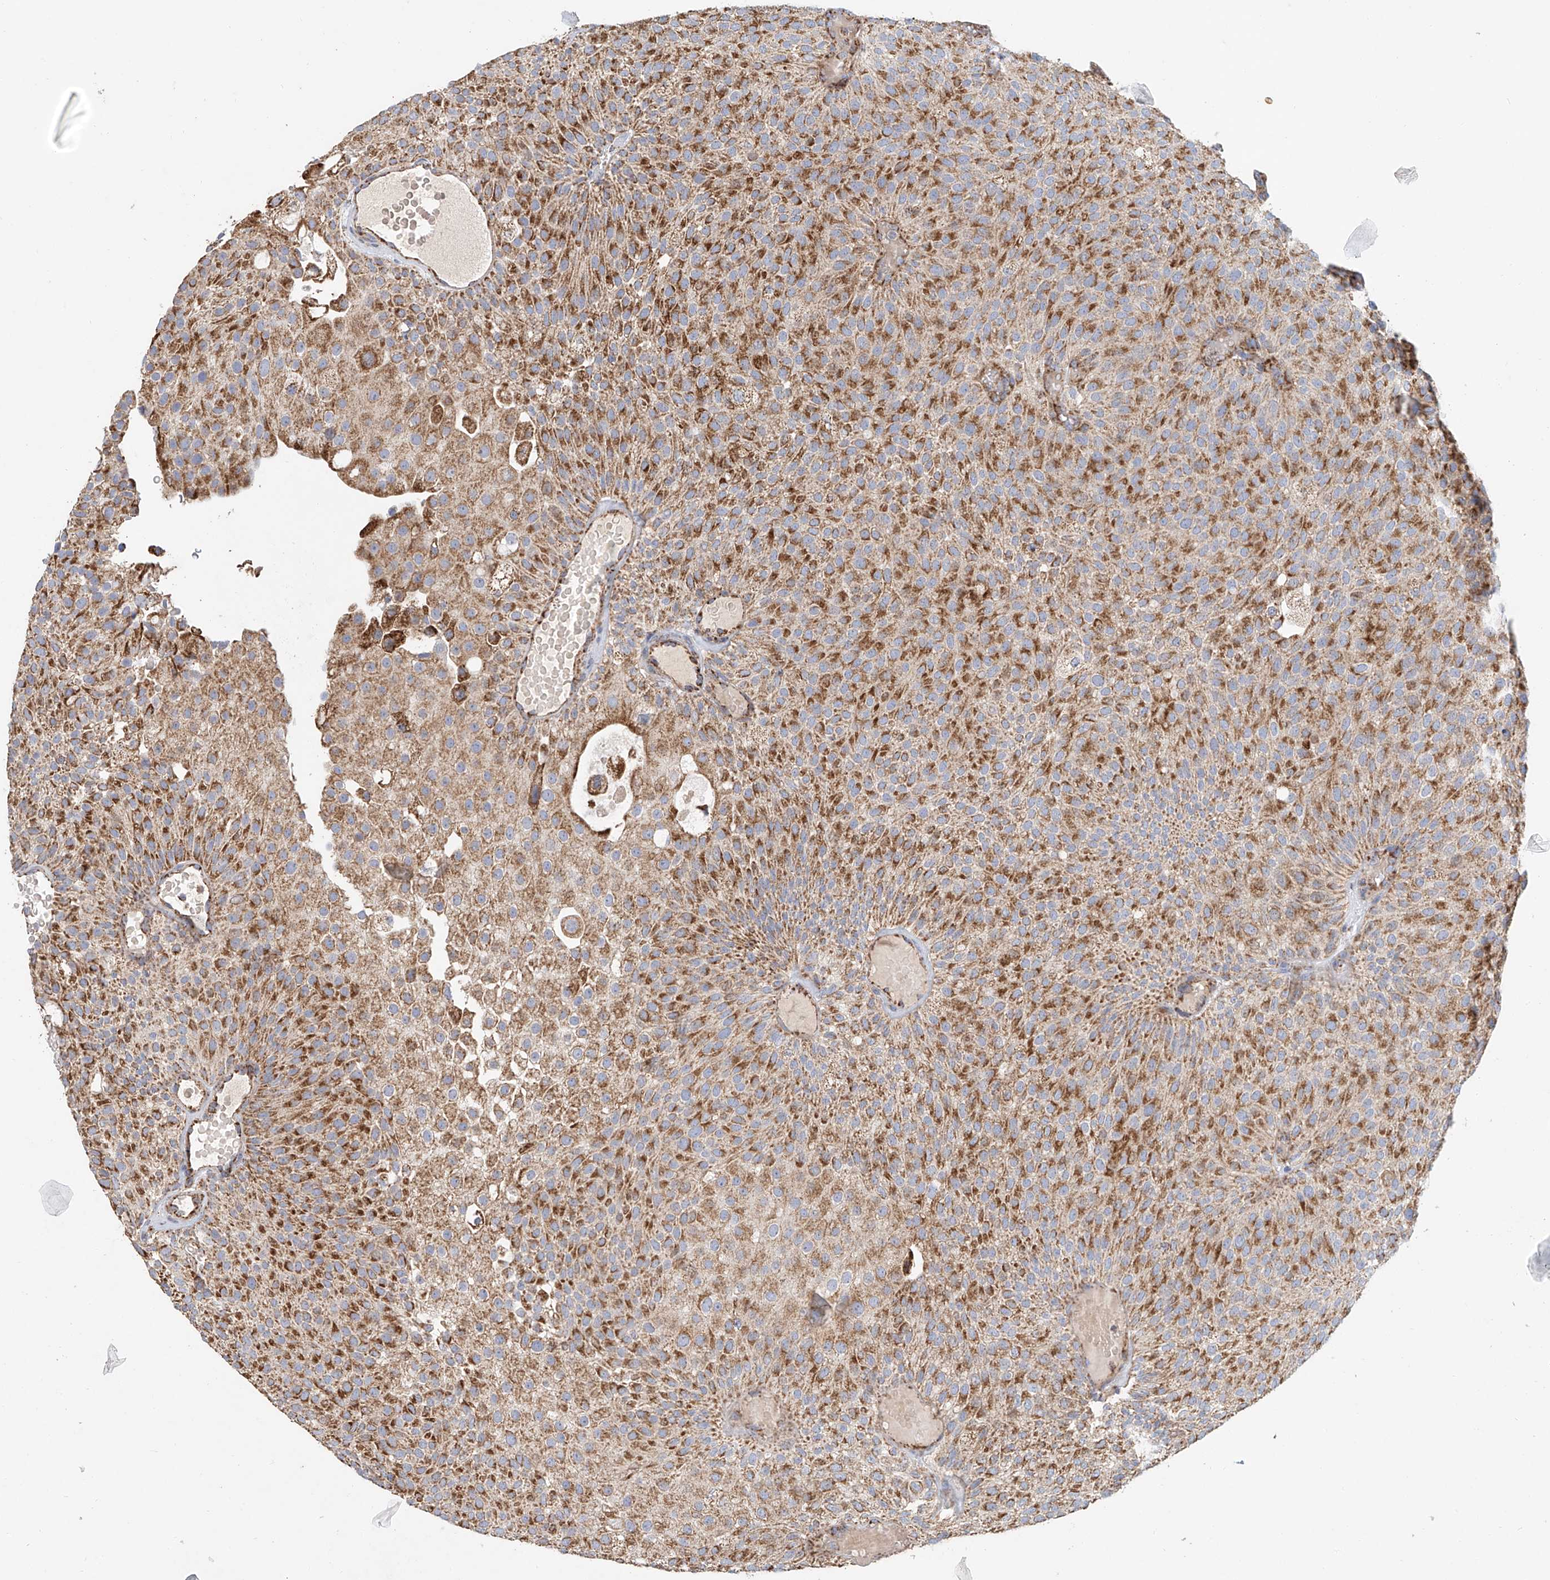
{"staining": {"intensity": "moderate", "quantity": ">75%", "location": "cytoplasmic/membranous"}, "tissue": "urothelial cancer", "cell_type": "Tumor cells", "image_type": "cancer", "snomed": [{"axis": "morphology", "description": "Urothelial carcinoma, Low grade"}, {"axis": "topography", "description": "Urinary bladder"}], "caption": "Protein staining by IHC demonstrates moderate cytoplasmic/membranous expression in about >75% of tumor cells in low-grade urothelial carcinoma.", "gene": "MCL1", "patient": {"sex": "male", "age": 78}}